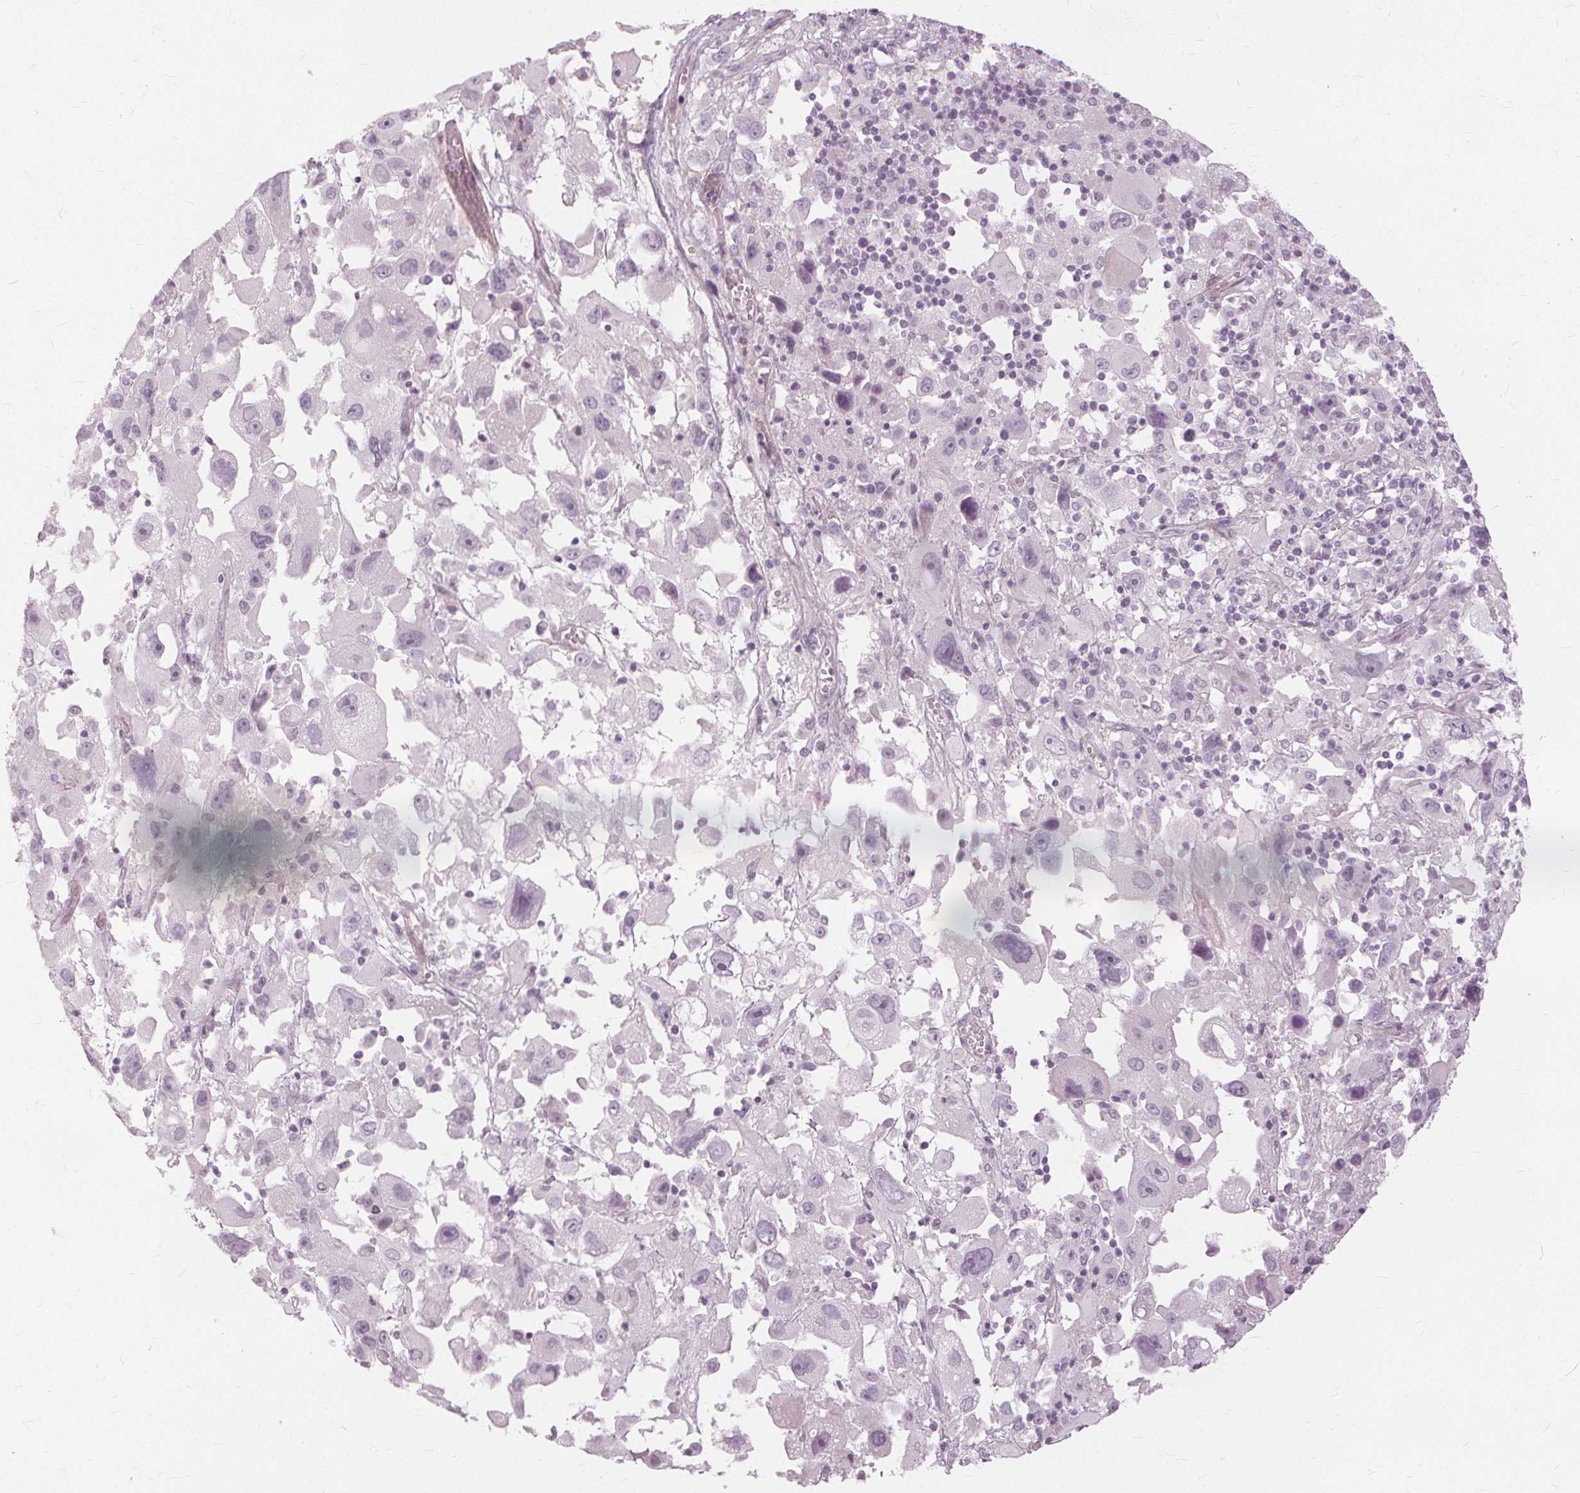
{"staining": {"intensity": "negative", "quantity": "none", "location": "none"}, "tissue": "melanoma", "cell_type": "Tumor cells", "image_type": "cancer", "snomed": [{"axis": "morphology", "description": "Malignant melanoma, Metastatic site"}, {"axis": "topography", "description": "Soft tissue"}], "caption": "Immunohistochemical staining of melanoma reveals no significant expression in tumor cells. (DAB immunohistochemistry, high magnification).", "gene": "SFTPD", "patient": {"sex": "male", "age": 50}}